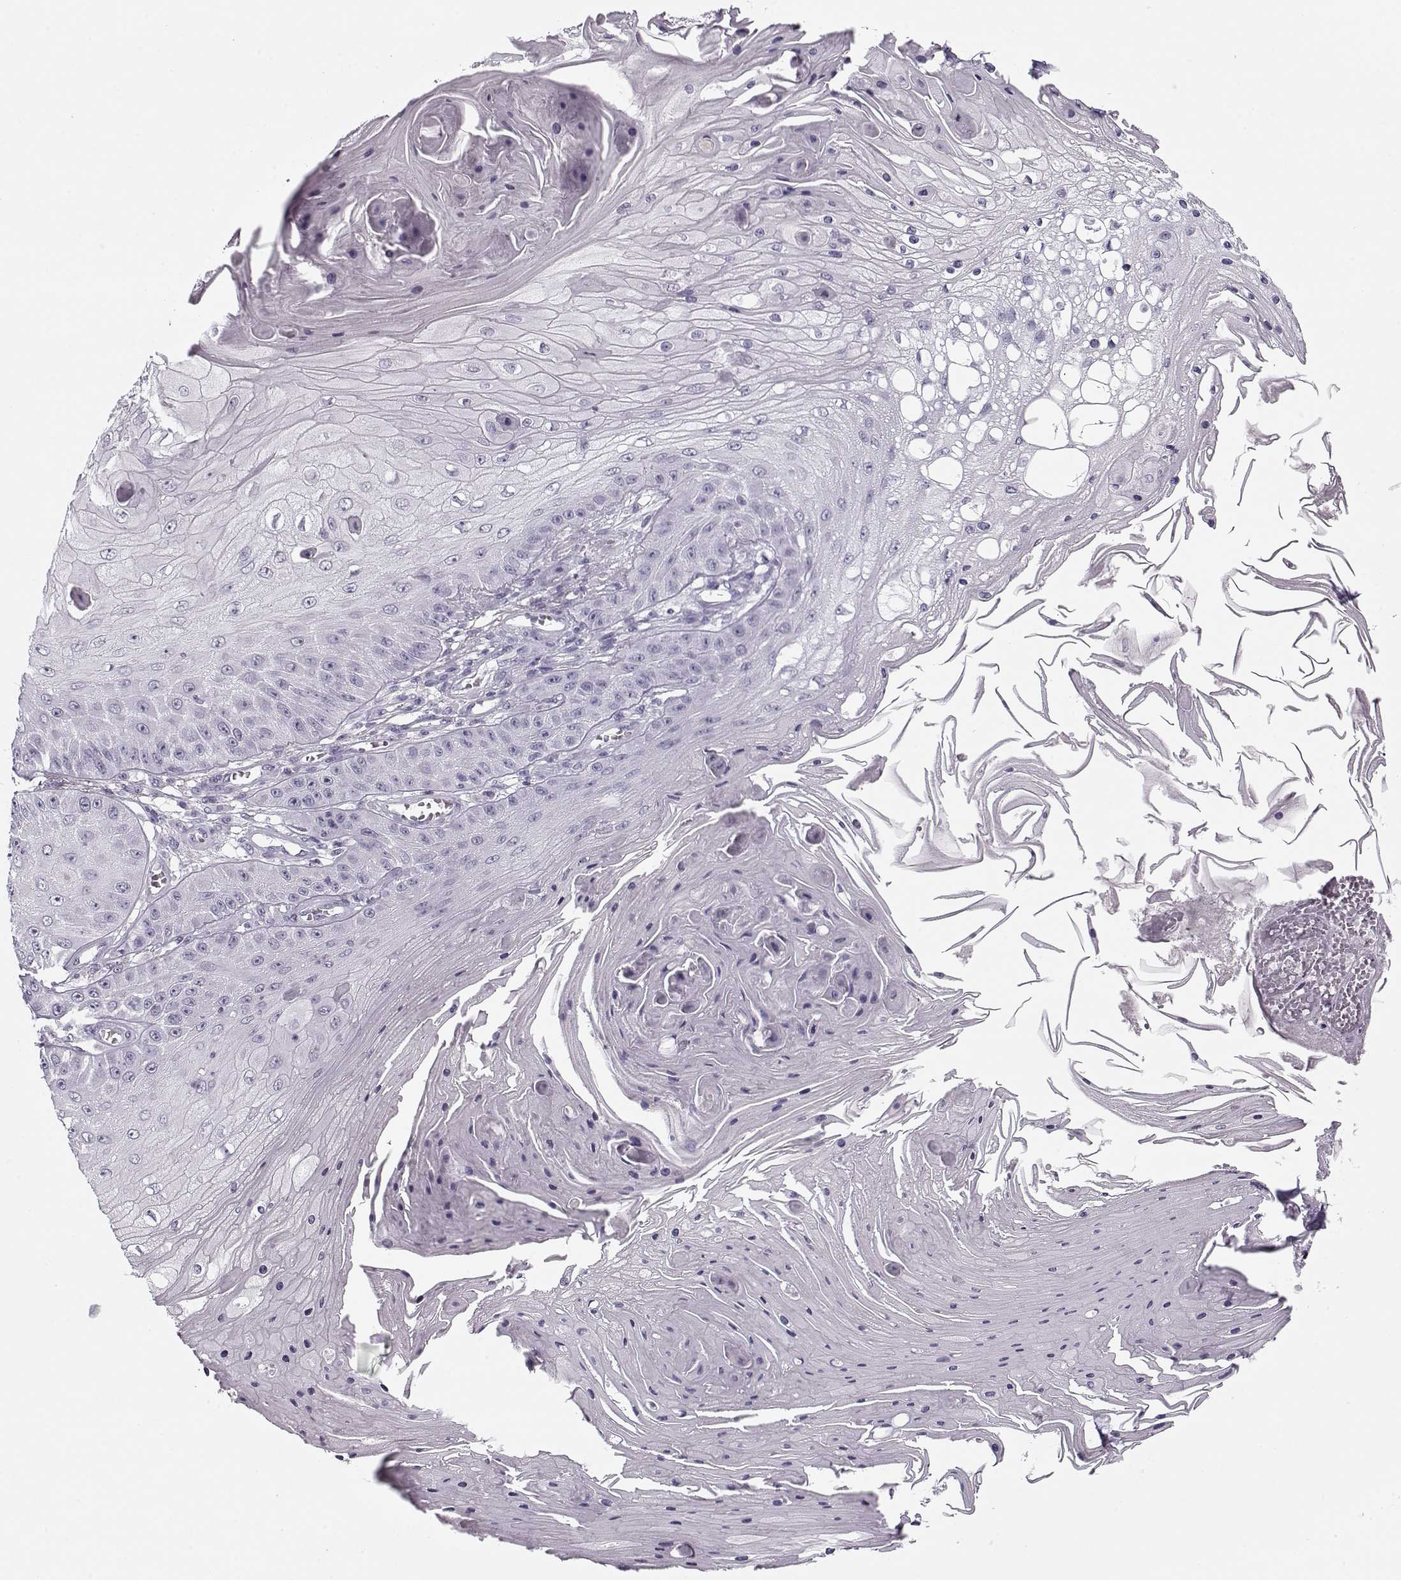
{"staining": {"intensity": "negative", "quantity": "none", "location": "none"}, "tissue": "skin cancer", "cell_type": "Tumor cells", "image_type": "cancer", "snomed": [{"axis": "morphology", "description": "Squamous cell carcinoma, NOS"}, {"axis": "topography", "description": "Skin"}], "caption": "A photomicrograph of human skin squamous cell carcinoma is negative for staining in tumor cells. (DAB immunohistochemistry (IHC) visualized using brightfield microscopy, high magnification).", "gene": "PNMT", "patient": {"sex": "male", "age": 70}}